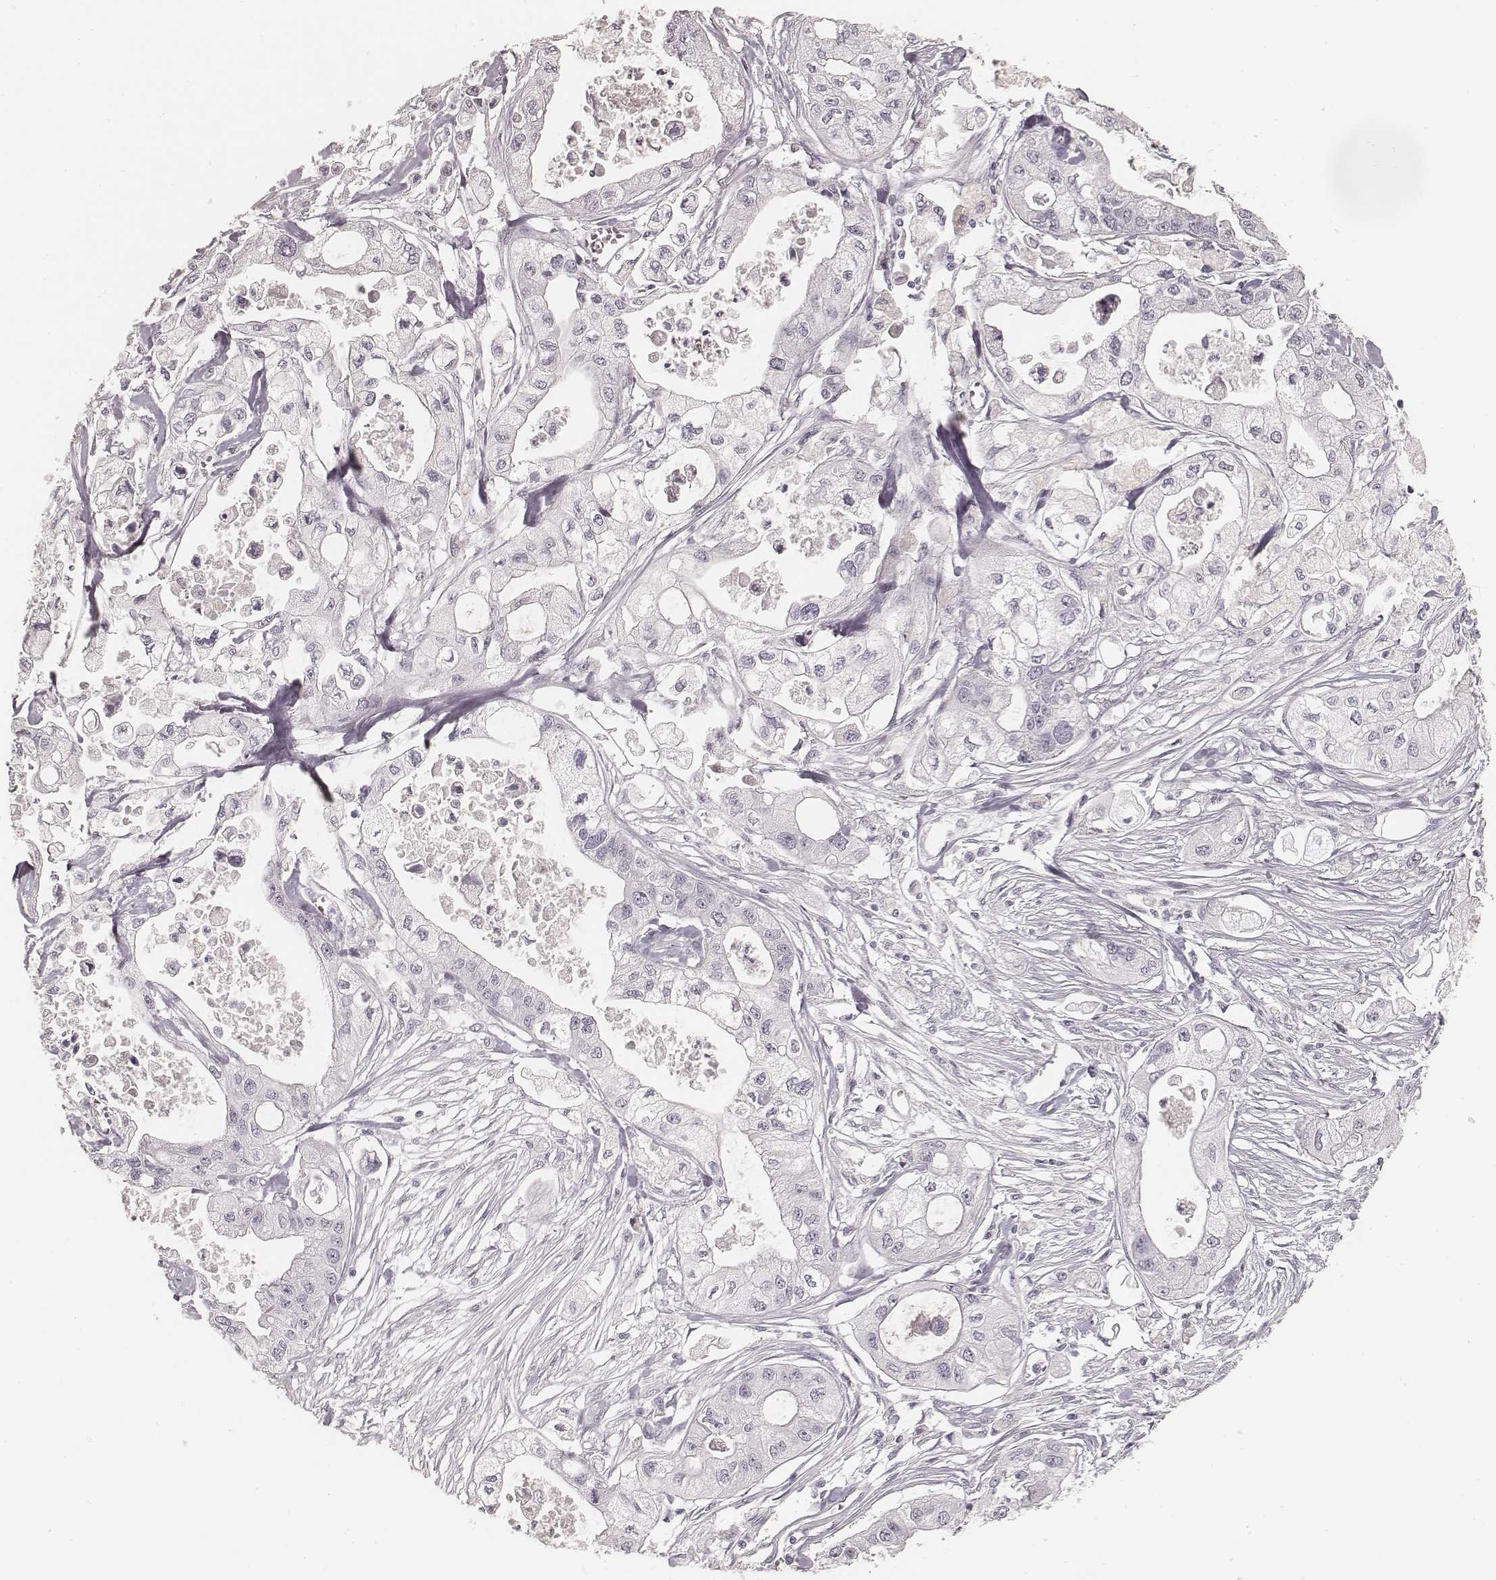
{"staining": {"intensity": "negative", "quantity": "none", "location": "none"}, "tissue": "pancreatic cancer", "cell_type": "Tumor cells", "image_type": "cancer", "snomed": [{"axis": "morphology", "description": "Adenocarcinoma, NOS"}, {"axis": "topography", "description": "Pancreas"}], "caption": "This image is of pancreatic cancer (adenocarcinoma) stained with IHC to label a protein in brown with the nuclei are counter-stained blue. There is no expression in tumor cells.", "gene": "HNF4G", "patient": {"sex": "male", "age": 70}}